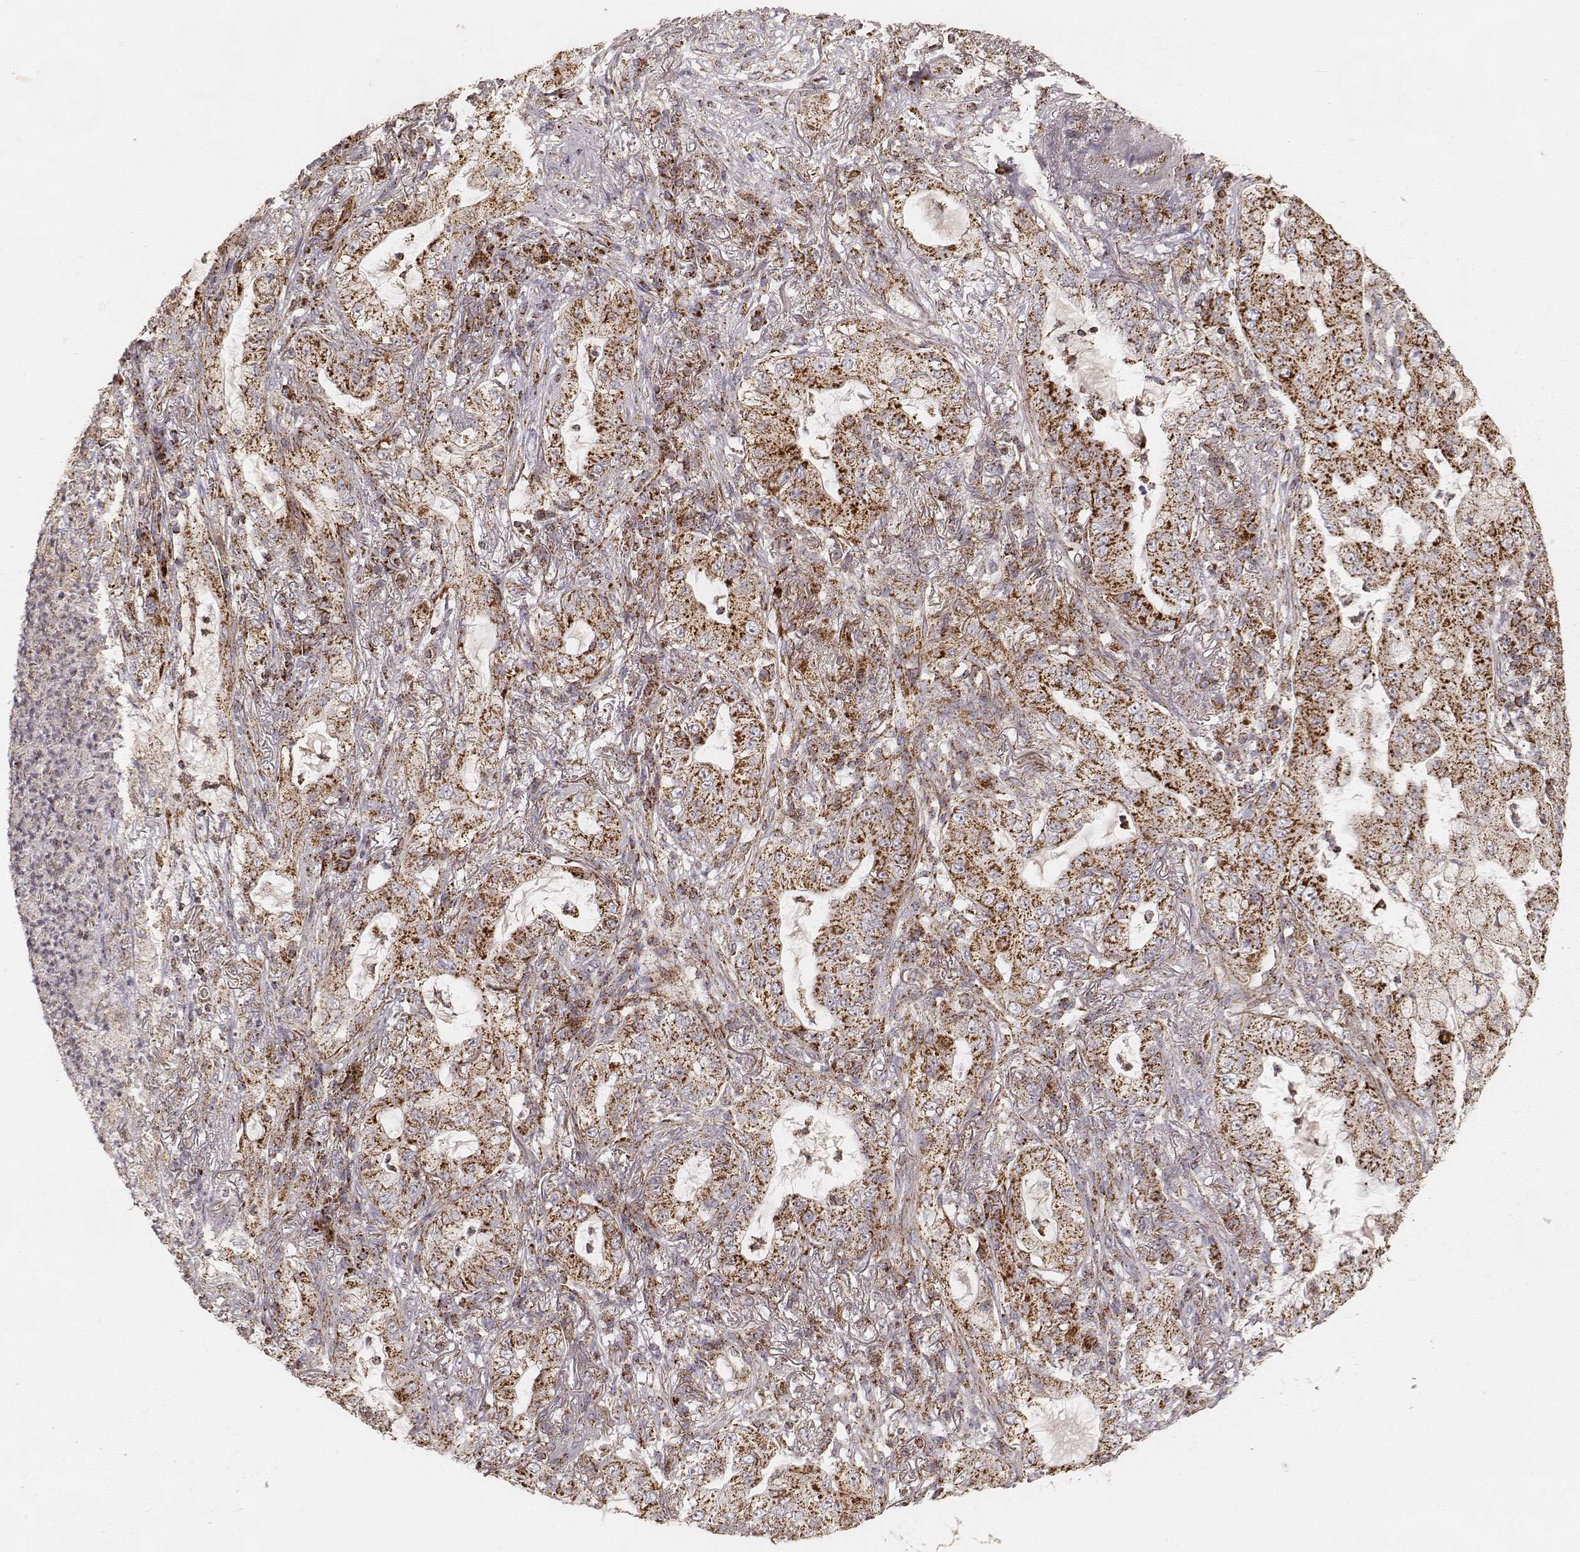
{"staining": {"intensity": "strong", "quantity": ">75%", "location": "cytoplasmic/membranous"}, "tissue": "lung cancer", "cell_type": "Tumor cells", "image_type": "cancer", "snomed": [{"axis": "morphology", "description": "Adenocarcinoma, NOS"}, {"axis": "topography", "description": "Lung"}], "caption": "Immunohistochemistry (IHC) (DAB (3,3'-diaminobenzidine)) staining of lung cancer exhibits strong cytoplasmic/membranous protein expression in approximately >75% of tumor cells.", "gene": "CS", "patient": {"sex": "female", "age": 73}}